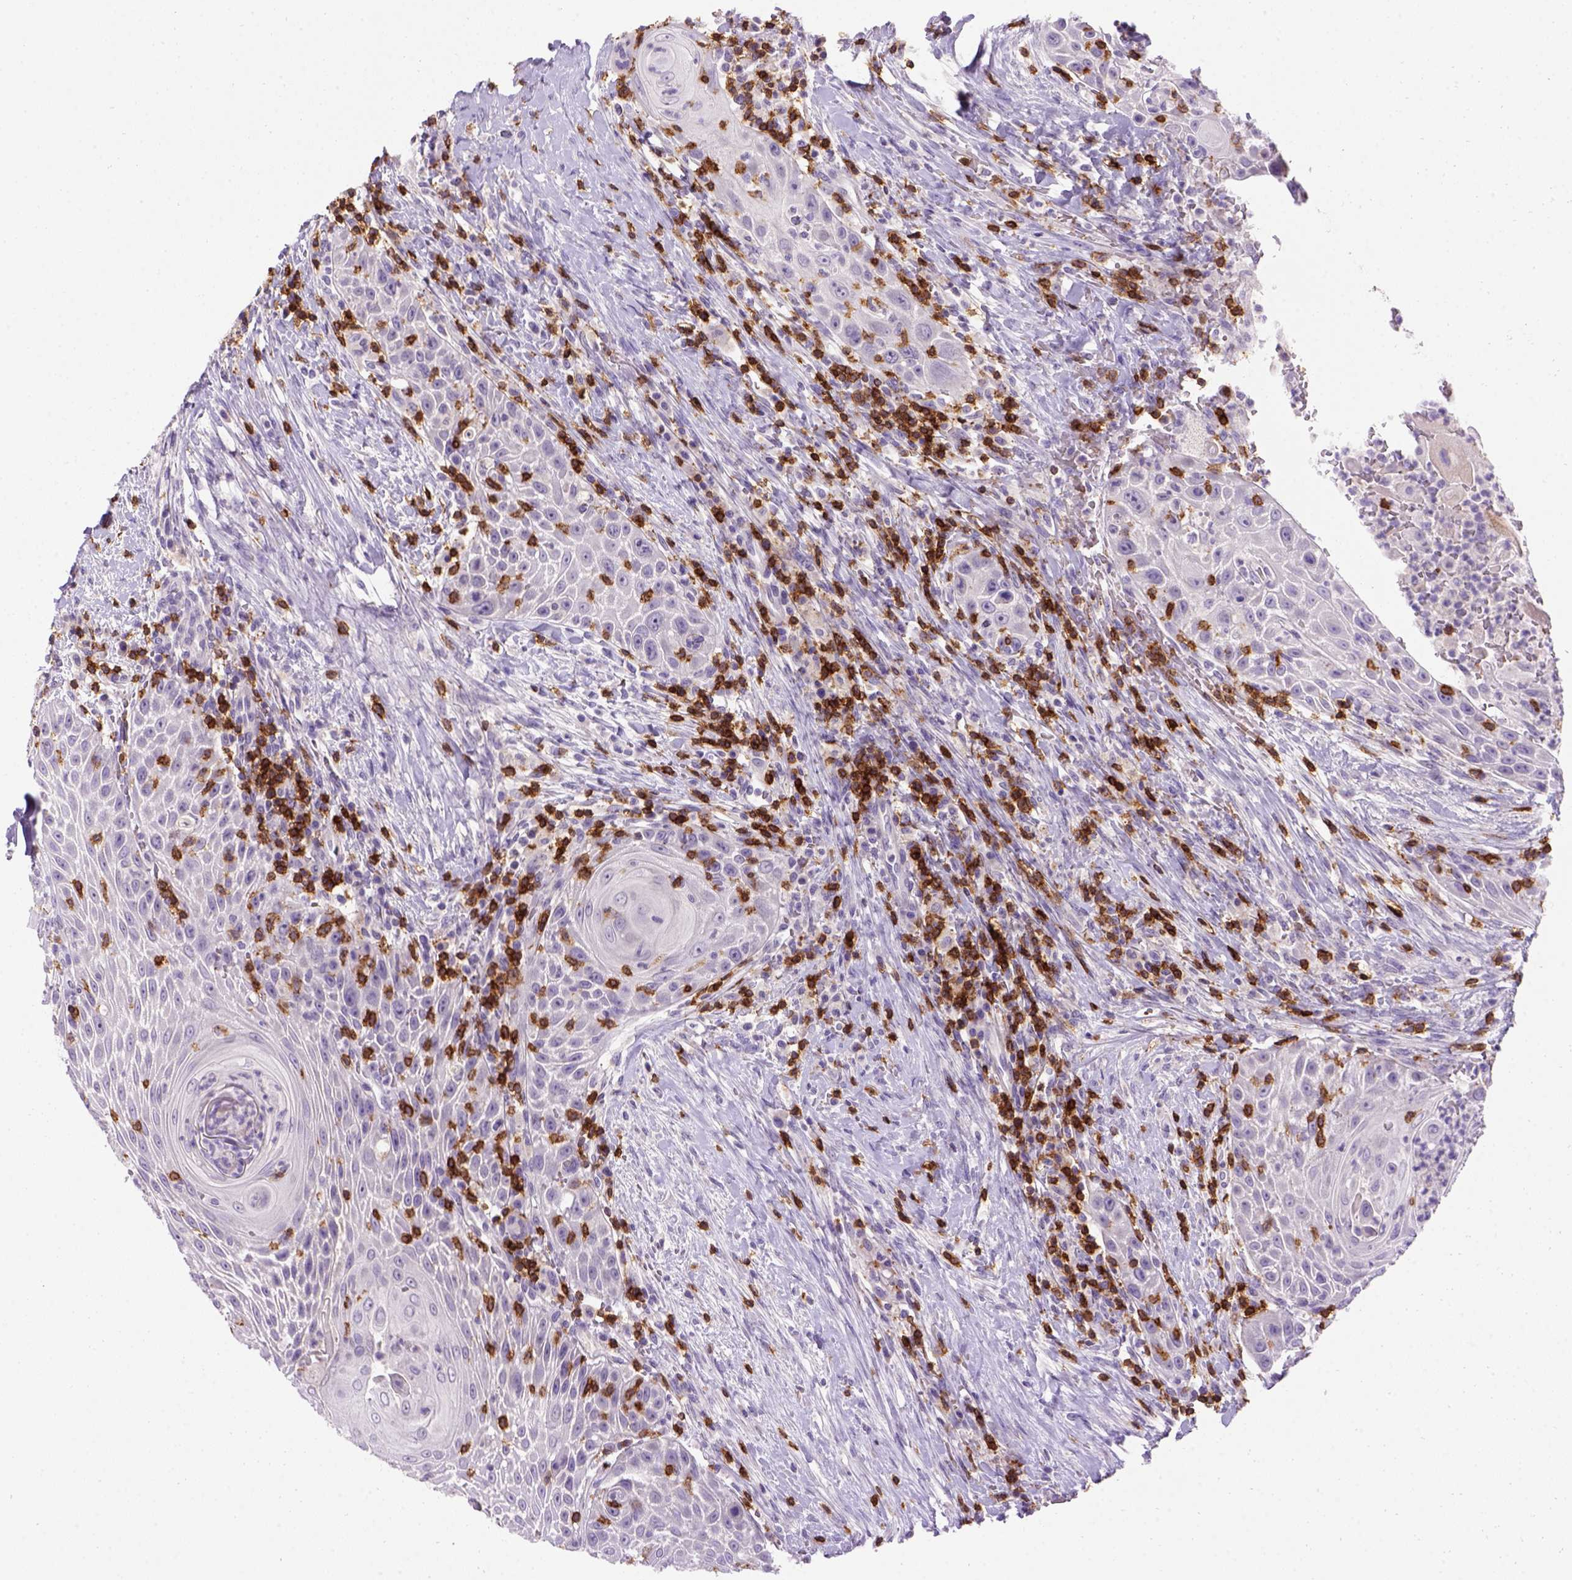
{"staining": {"intensity": "negative", "quantity": "none", "location": "none"}, "tissue": "head and neck cancer", "cell_type": "Tumor cells", "image_type": "cancer", "snomed": [{"axis": "morphology", "description": "Squamous cell carcinoma, NOS"}, {"axis": "topography", "description": "Head-Neck"}], "caption": "IHC of head and neck squamous cell carcinoma demonstrates no staining in tumor cells. The staining is performed using DAB brown chromogen with nuclei counter-stained in using hematoxylin.", "gene": "CD3E", "patient": {"sex": "male", "age": 69}}